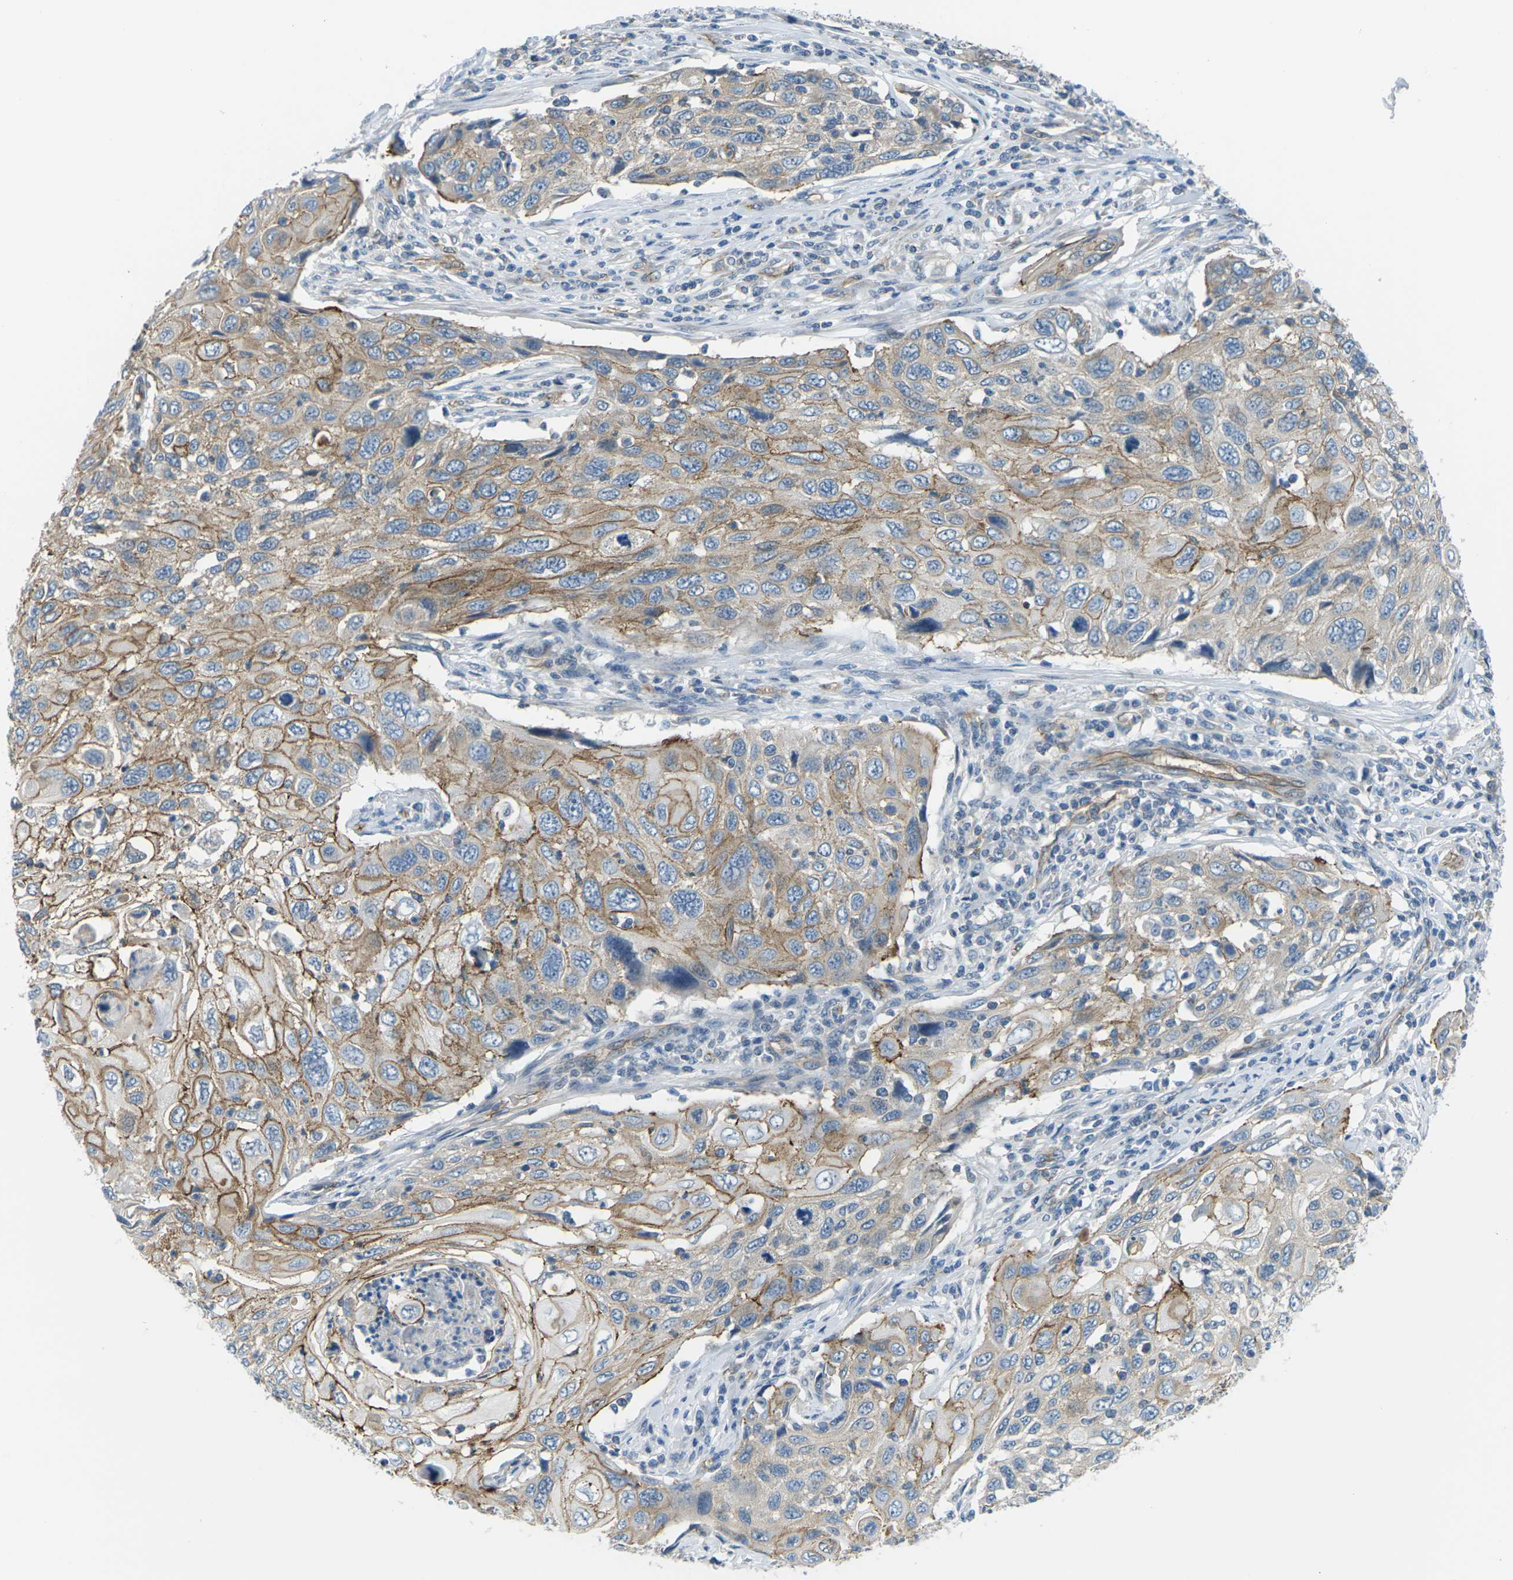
{"staining": {"intensity": "moderate", "quantity": ">75%", "location": "cytoplasmic/membranous"}, "tissue": "cervical cancer", "cell_type": "Tumor cells", "image_type": "cancer", "snomed": [{"axis": "morphology", "description": "Squamous cell carcinoma, NOS"}, {"axis": "topography", "description": "Cervix"}], "caption": "Tumor cells exhibit moderate cytoplasmic/membranous staining in approximately >75% of cells in cervical cancer. Nuclei are stained in blue.", "gene": "SLC13A3", "patient": {"sex": "female", "age": 70}}